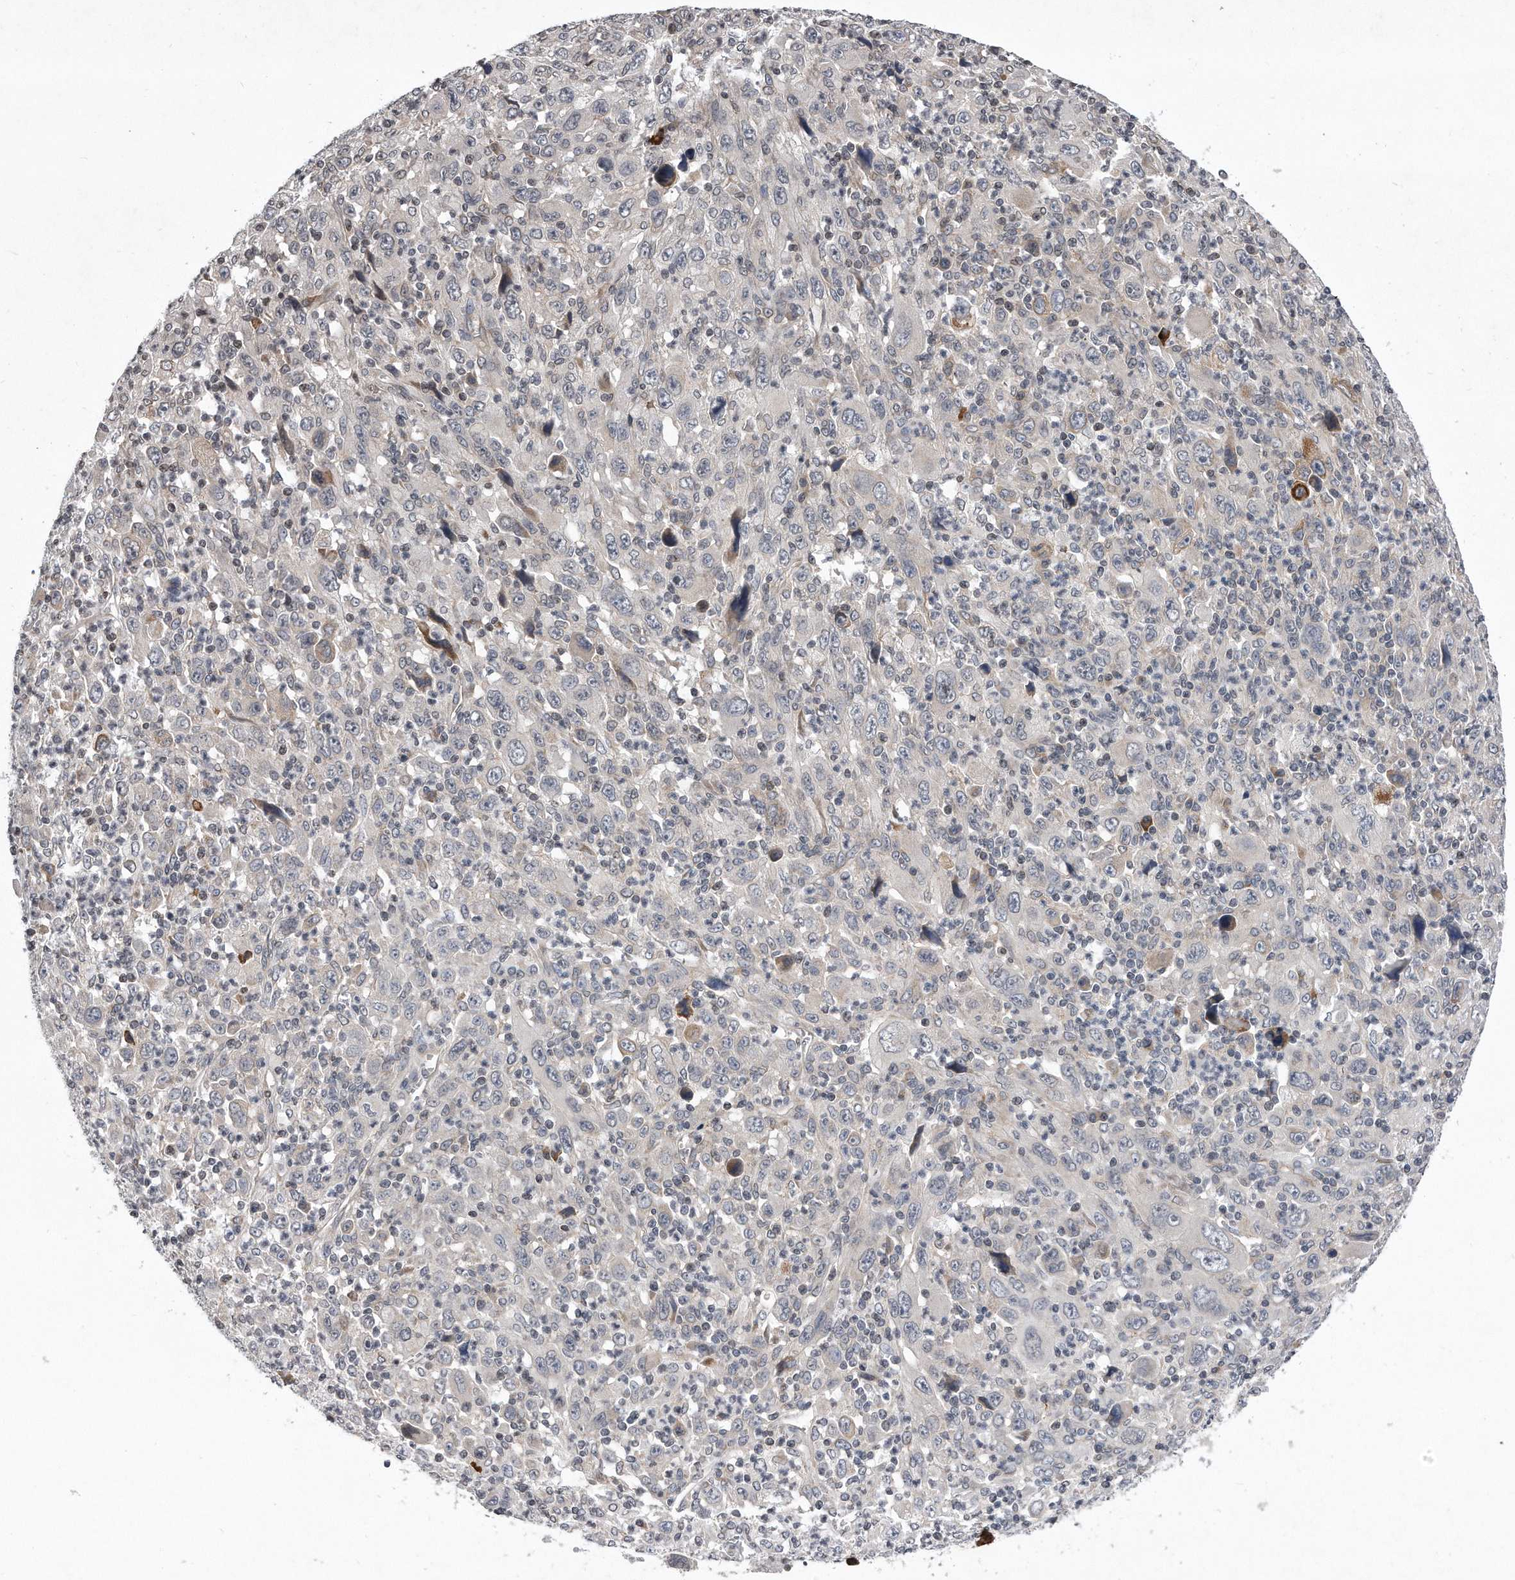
{"staining": {"intensity": "negative", "quantity": "none", "location": "none"}, "tissue": "melanoma", "cell_type": "Tumor cells", "image_type": "cancer", "snomed": [{"axis": "morphology", "description": "Malignant melanoma, Metastatic site"}, {"axis": "topography", "description": "Skin"}], "caption": "An immunohistochemistry image of malignant melanoma (metastatic site) is shown. There is no staining in tumor cells of malignant melanoma (metastatic site). Brightfield microscopy of IHC stained with DAB (brown) and hematoxylin (blue), captured at high magnification.", "gene": "DAB1", "patient": {"sex": "female", "age": 56}}